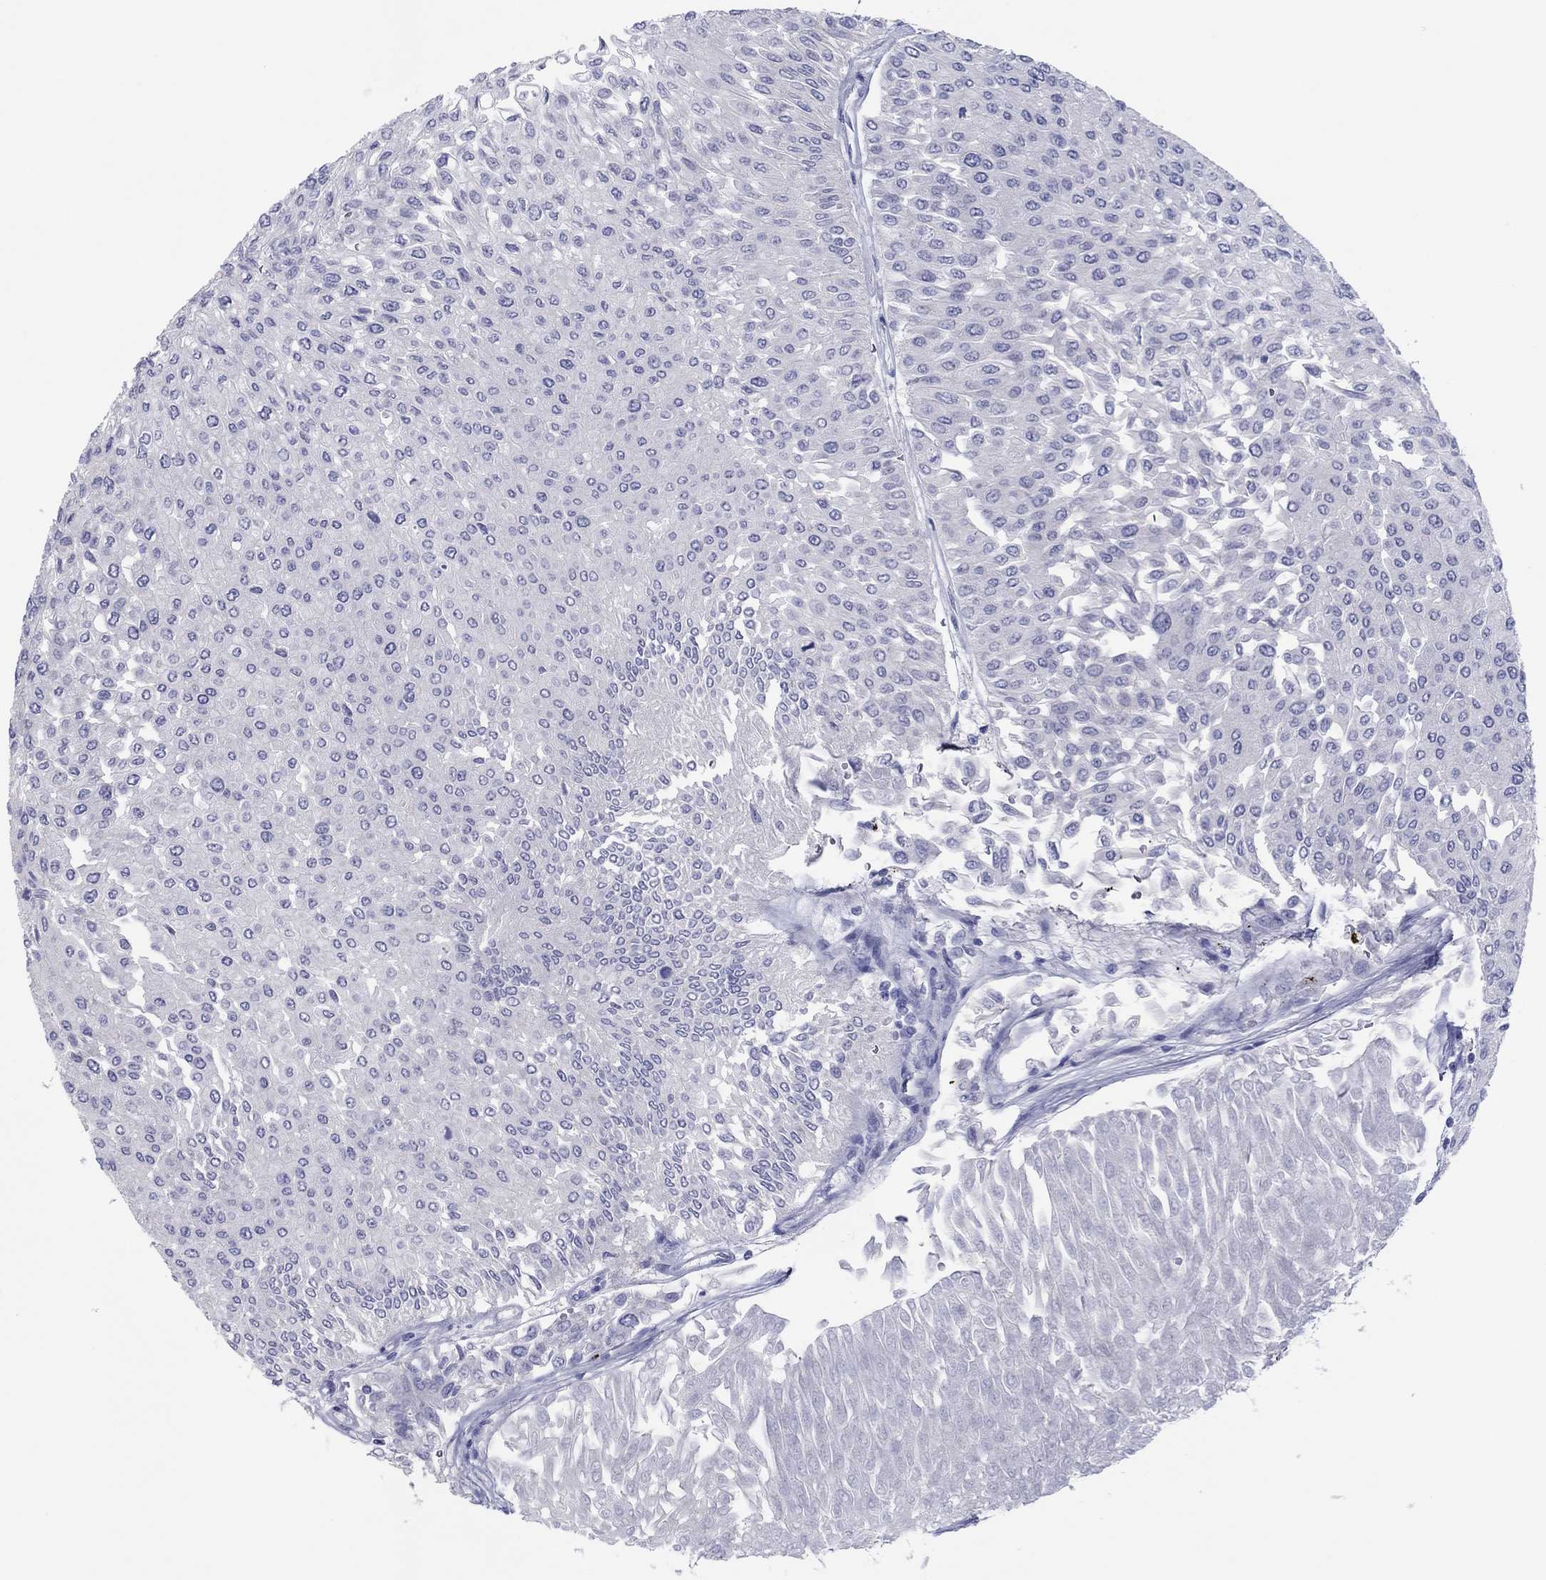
{"staining": {"intensity": "negative", "quantity": "none", "location": "none"}, "tissue": "urothelial cancer", "cell_type": "Tumor cells", "image_type": "cancer", "snomed": [{"axis": "morphology", "description": "Urothelial carcinoma, Low grade"}, {"axis": "topography", "description": "Urinary bladder"}], "caption": "Immunohistochemistry (IHC) of urothelial carcinoma (low-grade) demonstrates no positivity in tumor cells.", "gene": "ERICH3", "patient": {"sex": "male", "age": 67}}